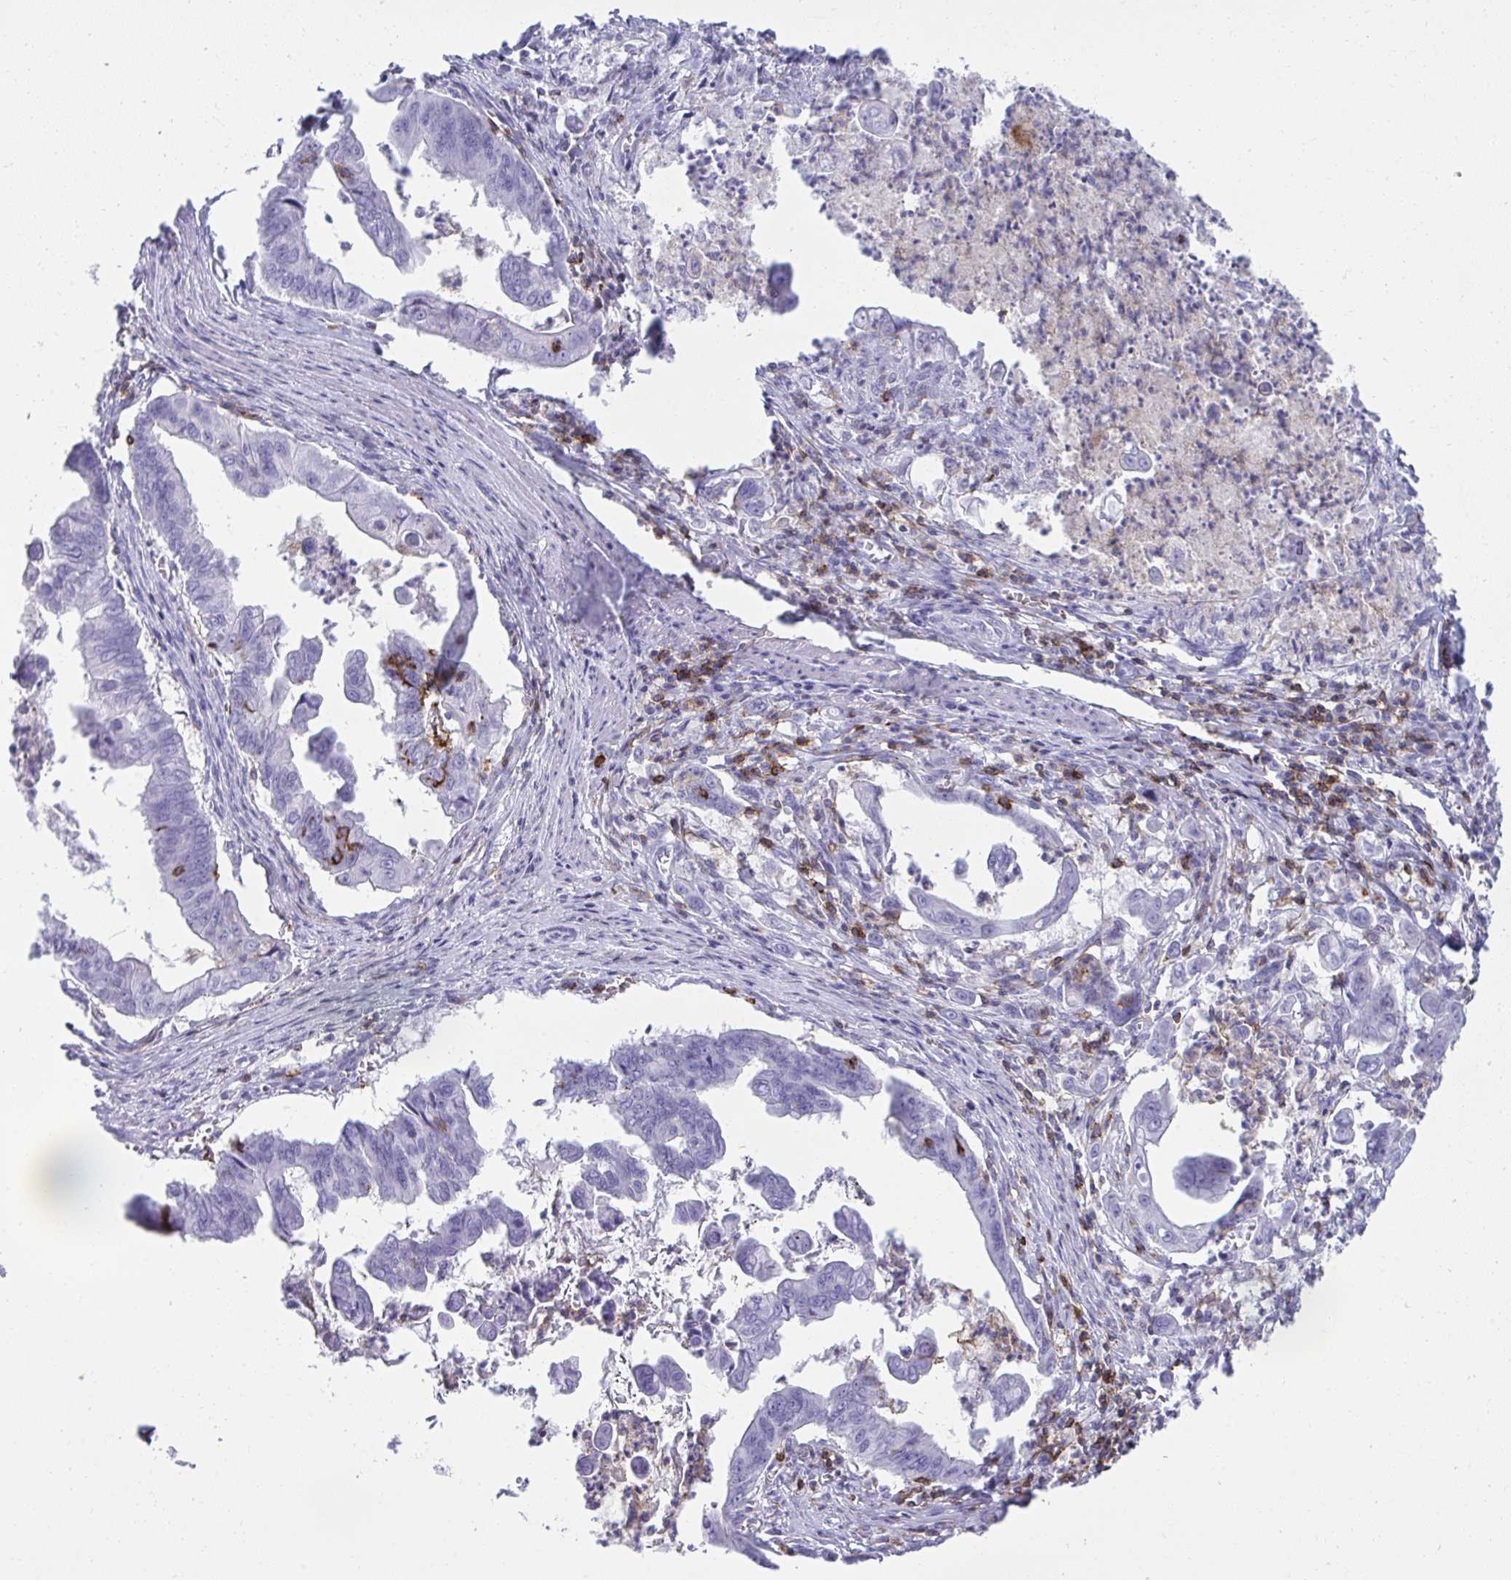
{"staining": {"intensity": "negative", "quantity": "none", "location": "none"}, "tissue": "stomach cancer", "cell_type": "Tumor cells", "image_type": "cancer", "snomed": [{"axis": "morphology", "description": "Adenocarcinoma, NOS"}, {"axis": "topography", "description": "Stomach, upper"}], "caption": "This is an IHC image of stomach adenocarcinoma. There is no expression in tumor cells.", "gene": "SPN", "patient": {"sex": "male", "age": 80}}